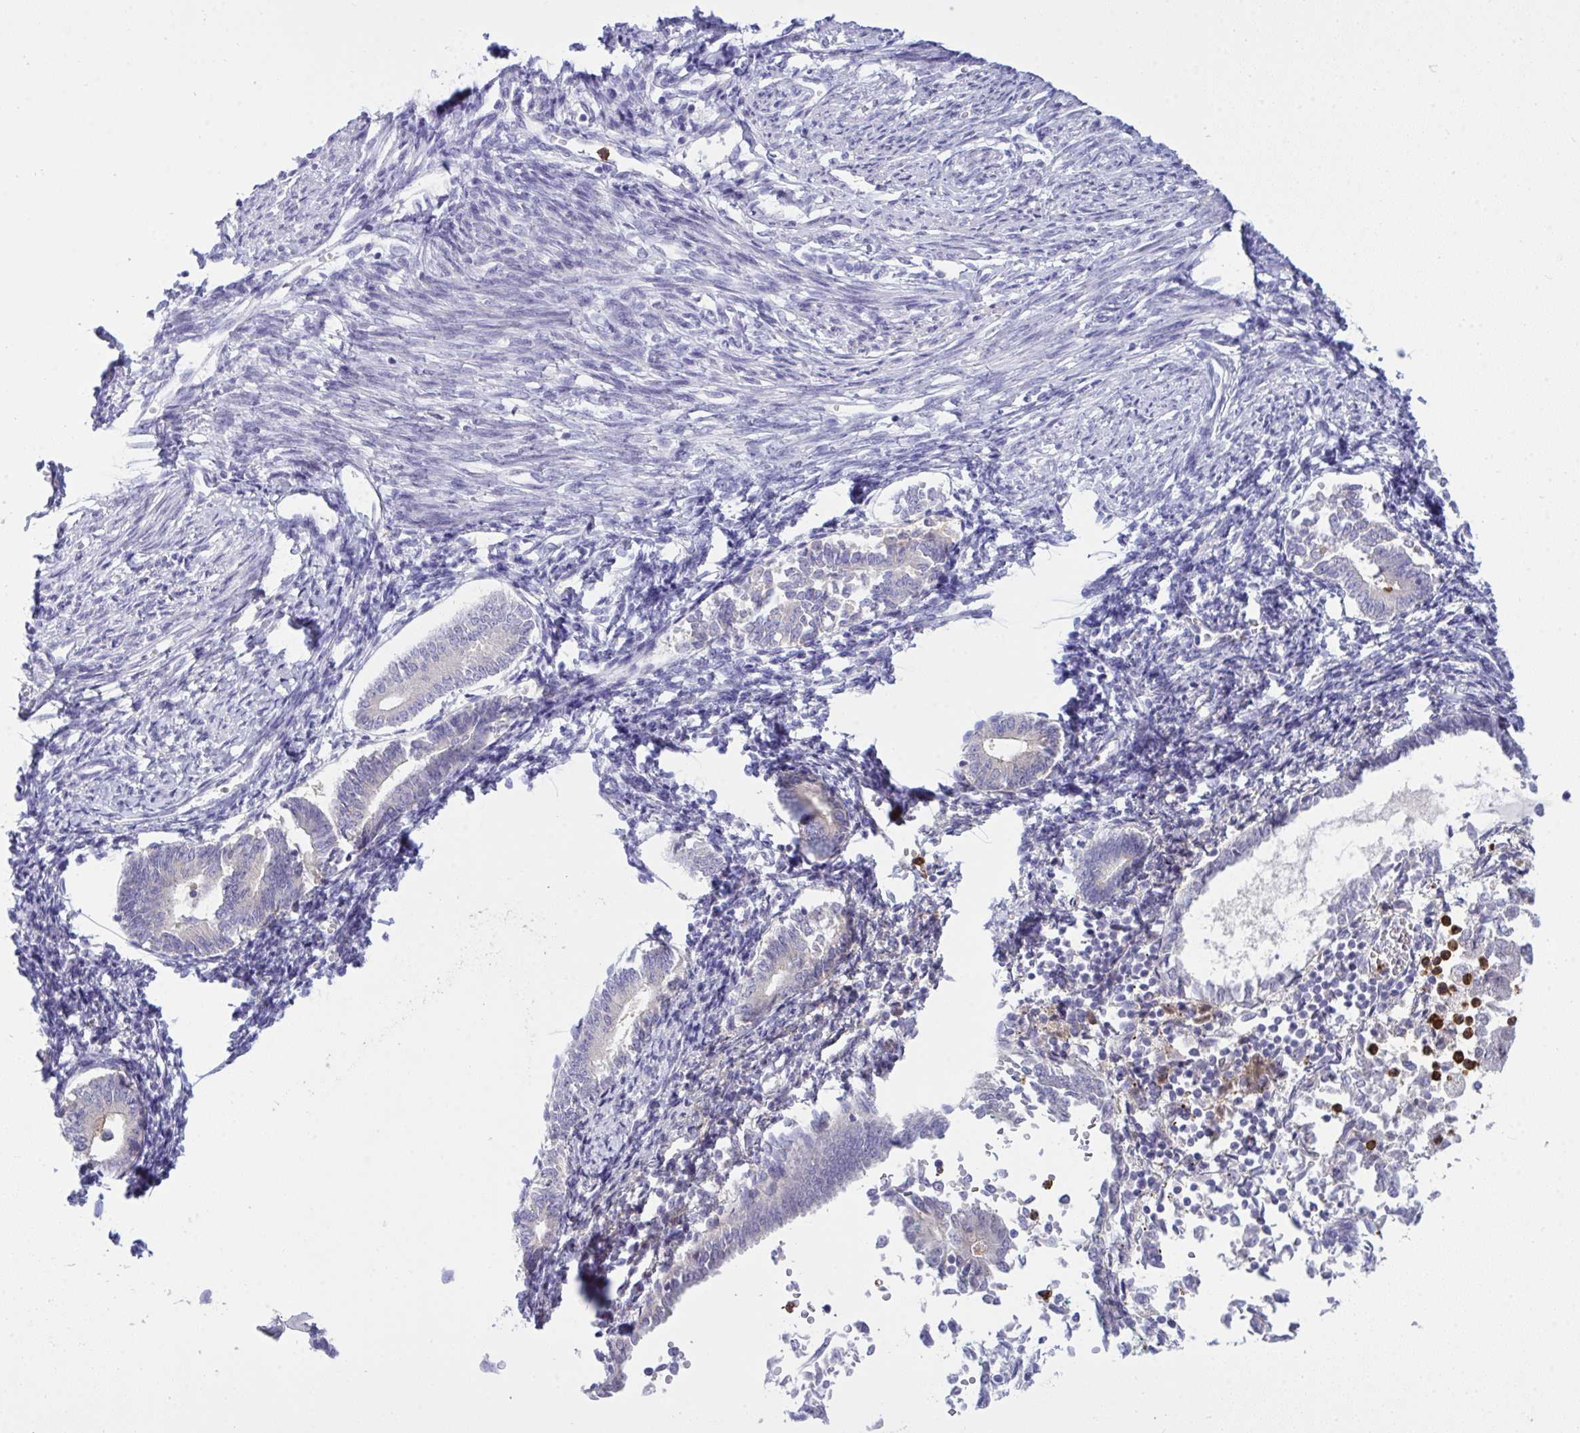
{"staining": {"intensity": "negative", "quantity": "none", "location": "none"}, "tissue": "endometrial cancer", "cell_type": "Tumor cells", "image_type": "cancer", "snomed": [{"axis": "morphology", "description": "Adenocarcinoma, NOS"}, {"axis": "topography", "description": "Endometrium"}], "caption": "There is no significant expression in tumor cells of endometrial cancer.", "gene": "ZNF554", "patient": {"sex": "female", "age": 65}}